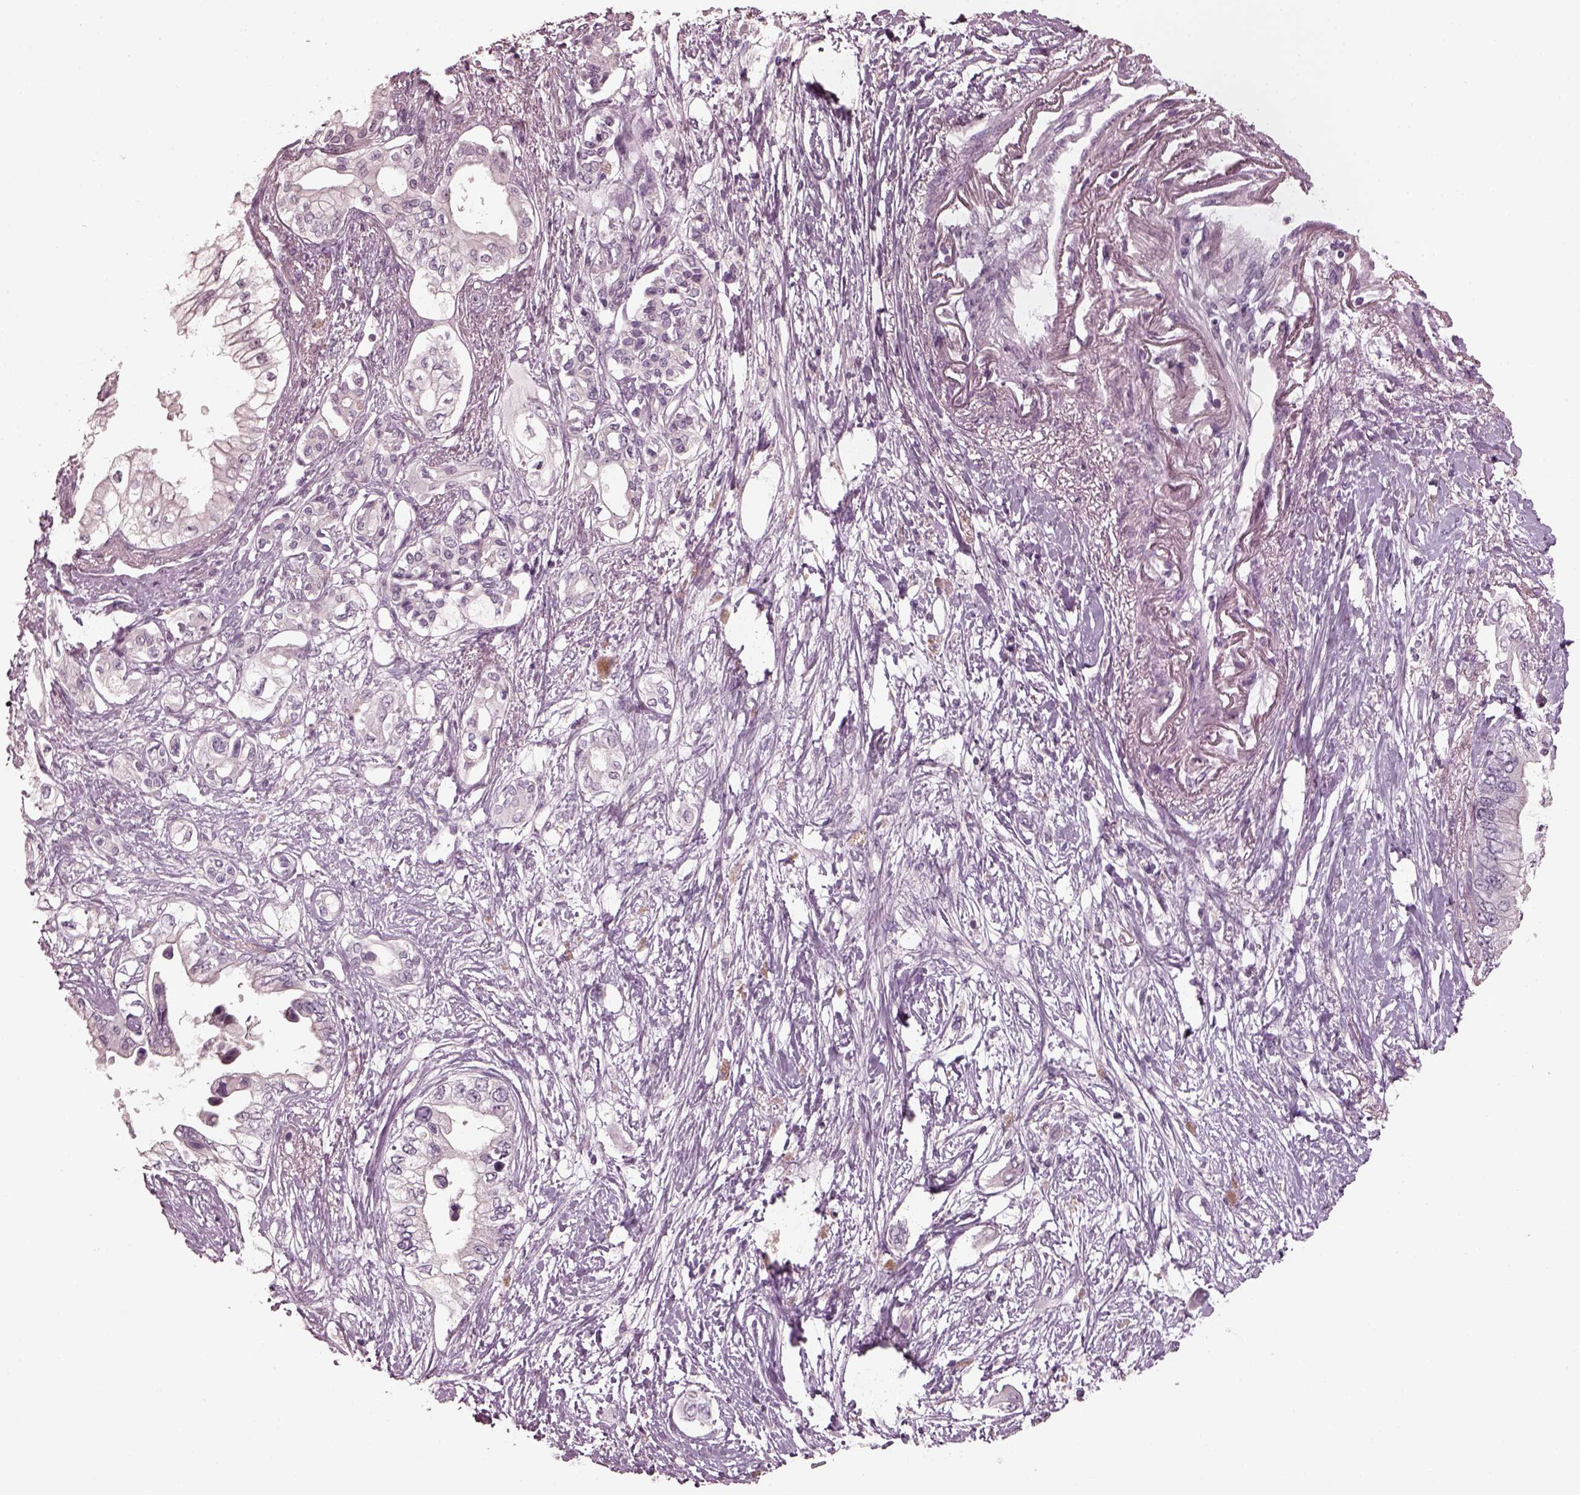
{"staining": {"intensity": "negative", "quantity": "none", "location": "none"}, "tissue": "pancreatic cancer", "cell_type": "Tumor cells", "image_type": "cancer", "snomed": [{"axis": "morphology", "description": "Adenocarcinoma, NOS"}, {"axis": "topography", "description": "Pancreas"}], "caption": "An image of adenocarcinoma (pancreatic) stained for a protein reveals no brown staining in tumor cells.", "gene": "RCVRN", "patient": {"sex": "female", "age": 63}}